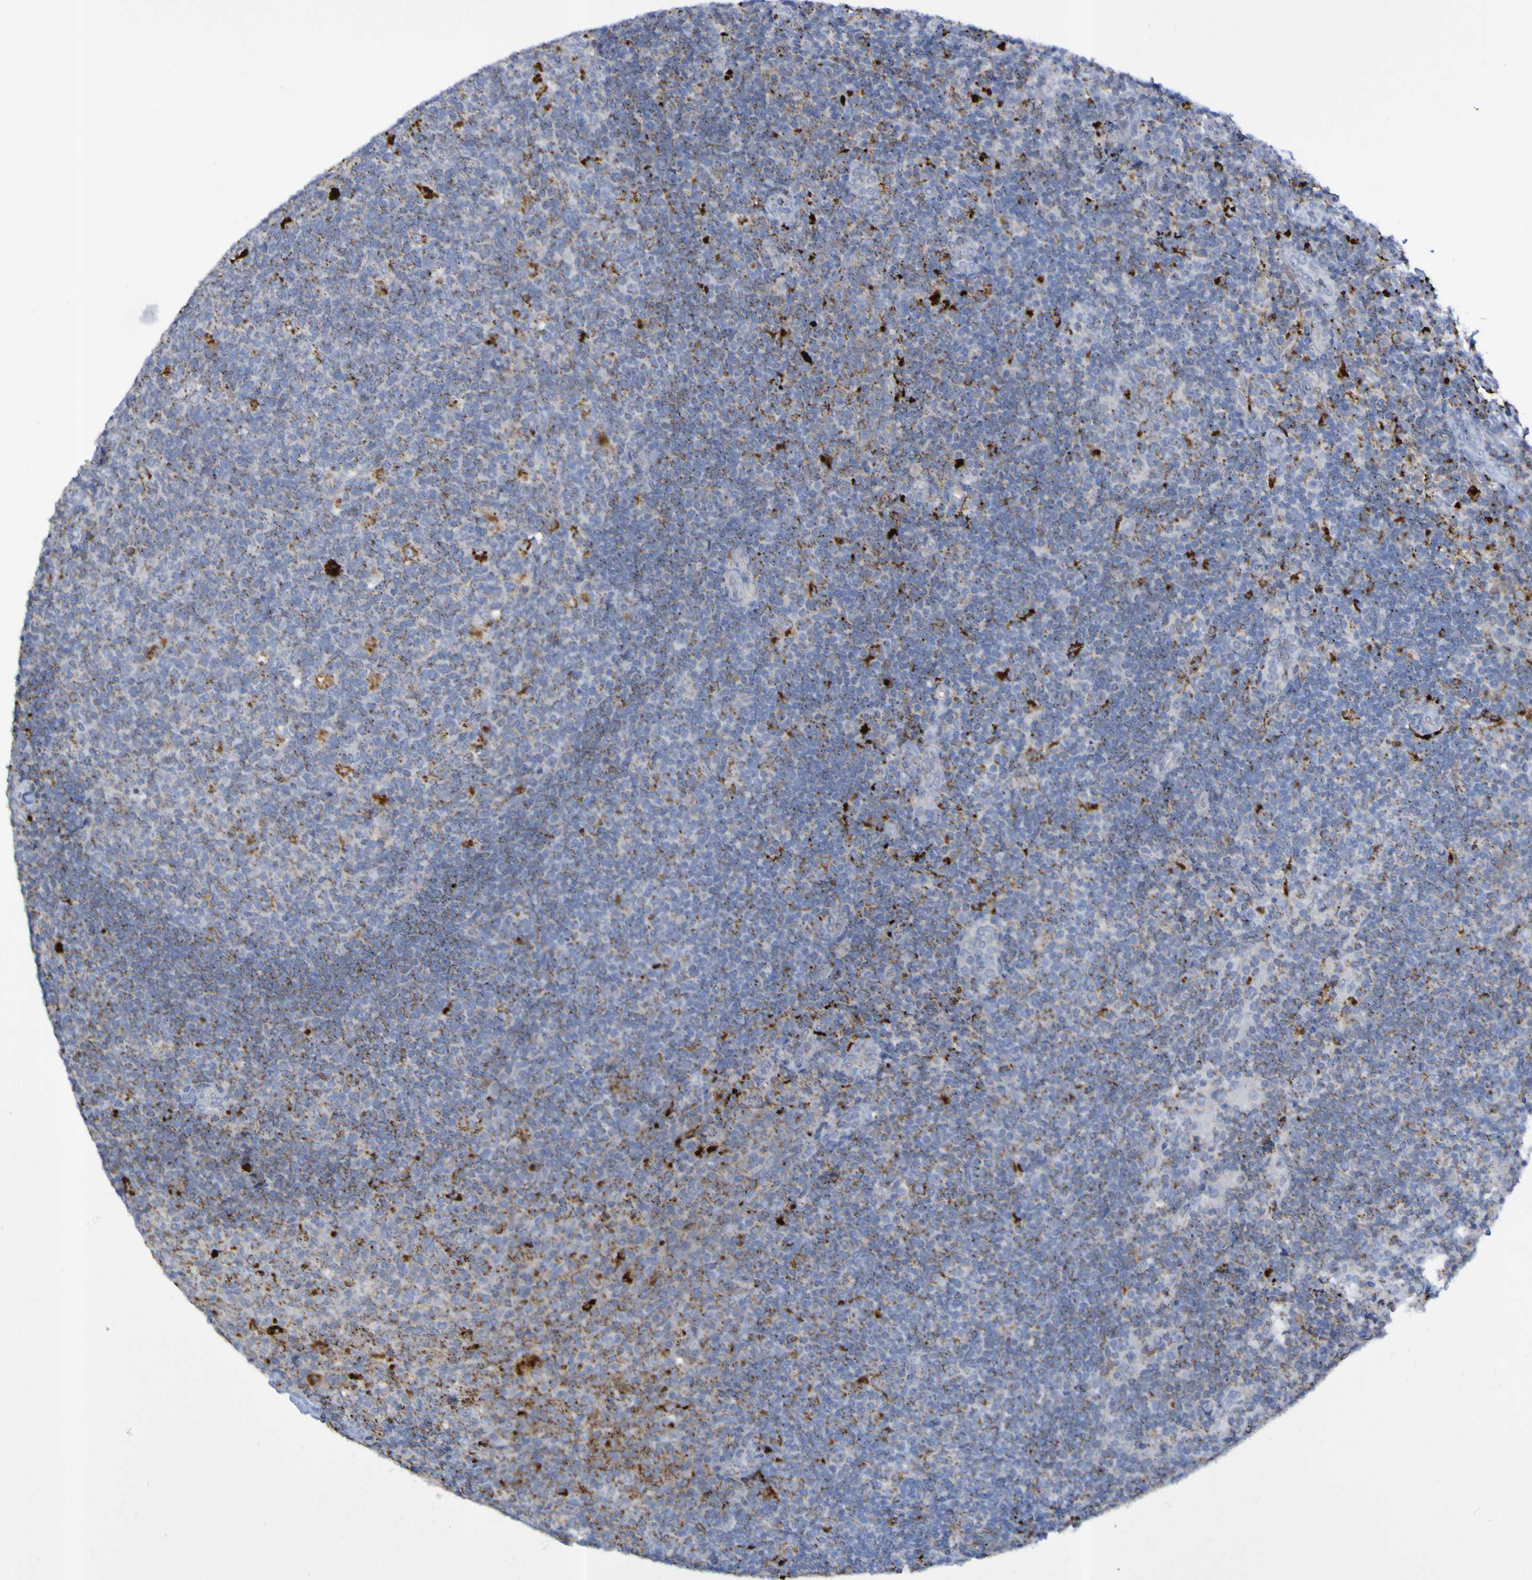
{"staining": {"intensity": "moderate", "quantity": ">75%", "location": "cytoplasmic/membranous"}, "tissue": "tonsil", "cell_type": "Germinal center cells", "image_type": "normal", "snomed": [{"axis": "morphology", "description": "Normal tissue, NOS"}, {"axis": "topography", "description": "Tonsil"}], "caption": "A medium amount of moderate cytoplasmic/membranous expression is appreciated in about >75% of germinal center cells in benign tonsil.", "gene": "TPH1", "patient": {"sex": "male", "age": 17}}